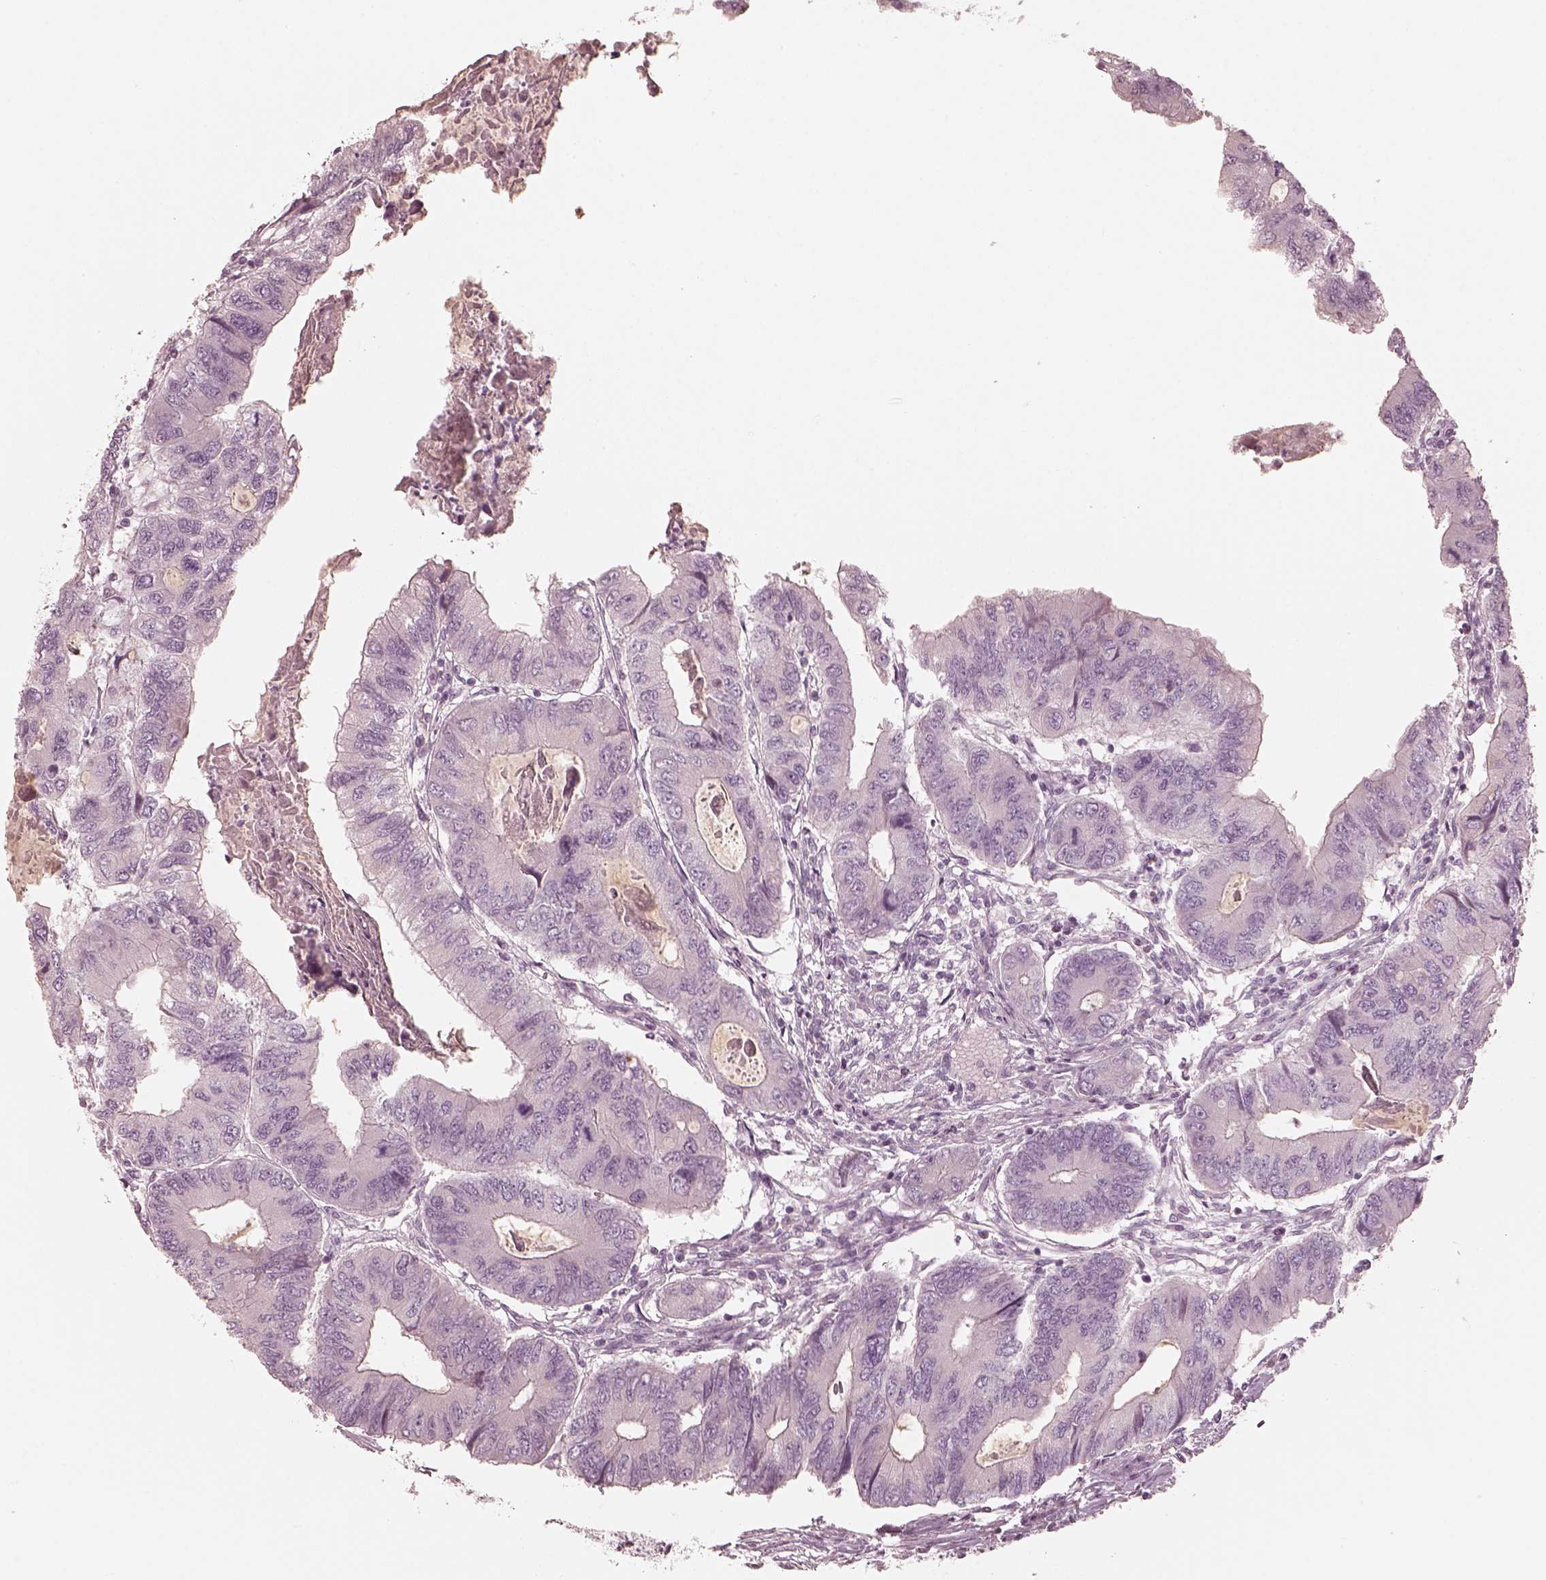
{"staining": {"intensity": "negative", "quantity": "none", "location": "none"}, "tissue": "colorectal cancer", "cell_type": "Tumor cells", "image_type": "cancer", "snomed": [{"axis": "morphology", "description": "Adenocarcinoma, NOS"}, {"axis": "topography", "description": "Colon"}], "caption": "This image is of colorectal adenocarcinoma stained with immunohistochemistry (IHC) to label a protein in brown with the nuclei are counter-stained blue. There is no staining in tumor cells.", "gene": "SPATA24", "patient": {"sex": "male", "age": 53}}